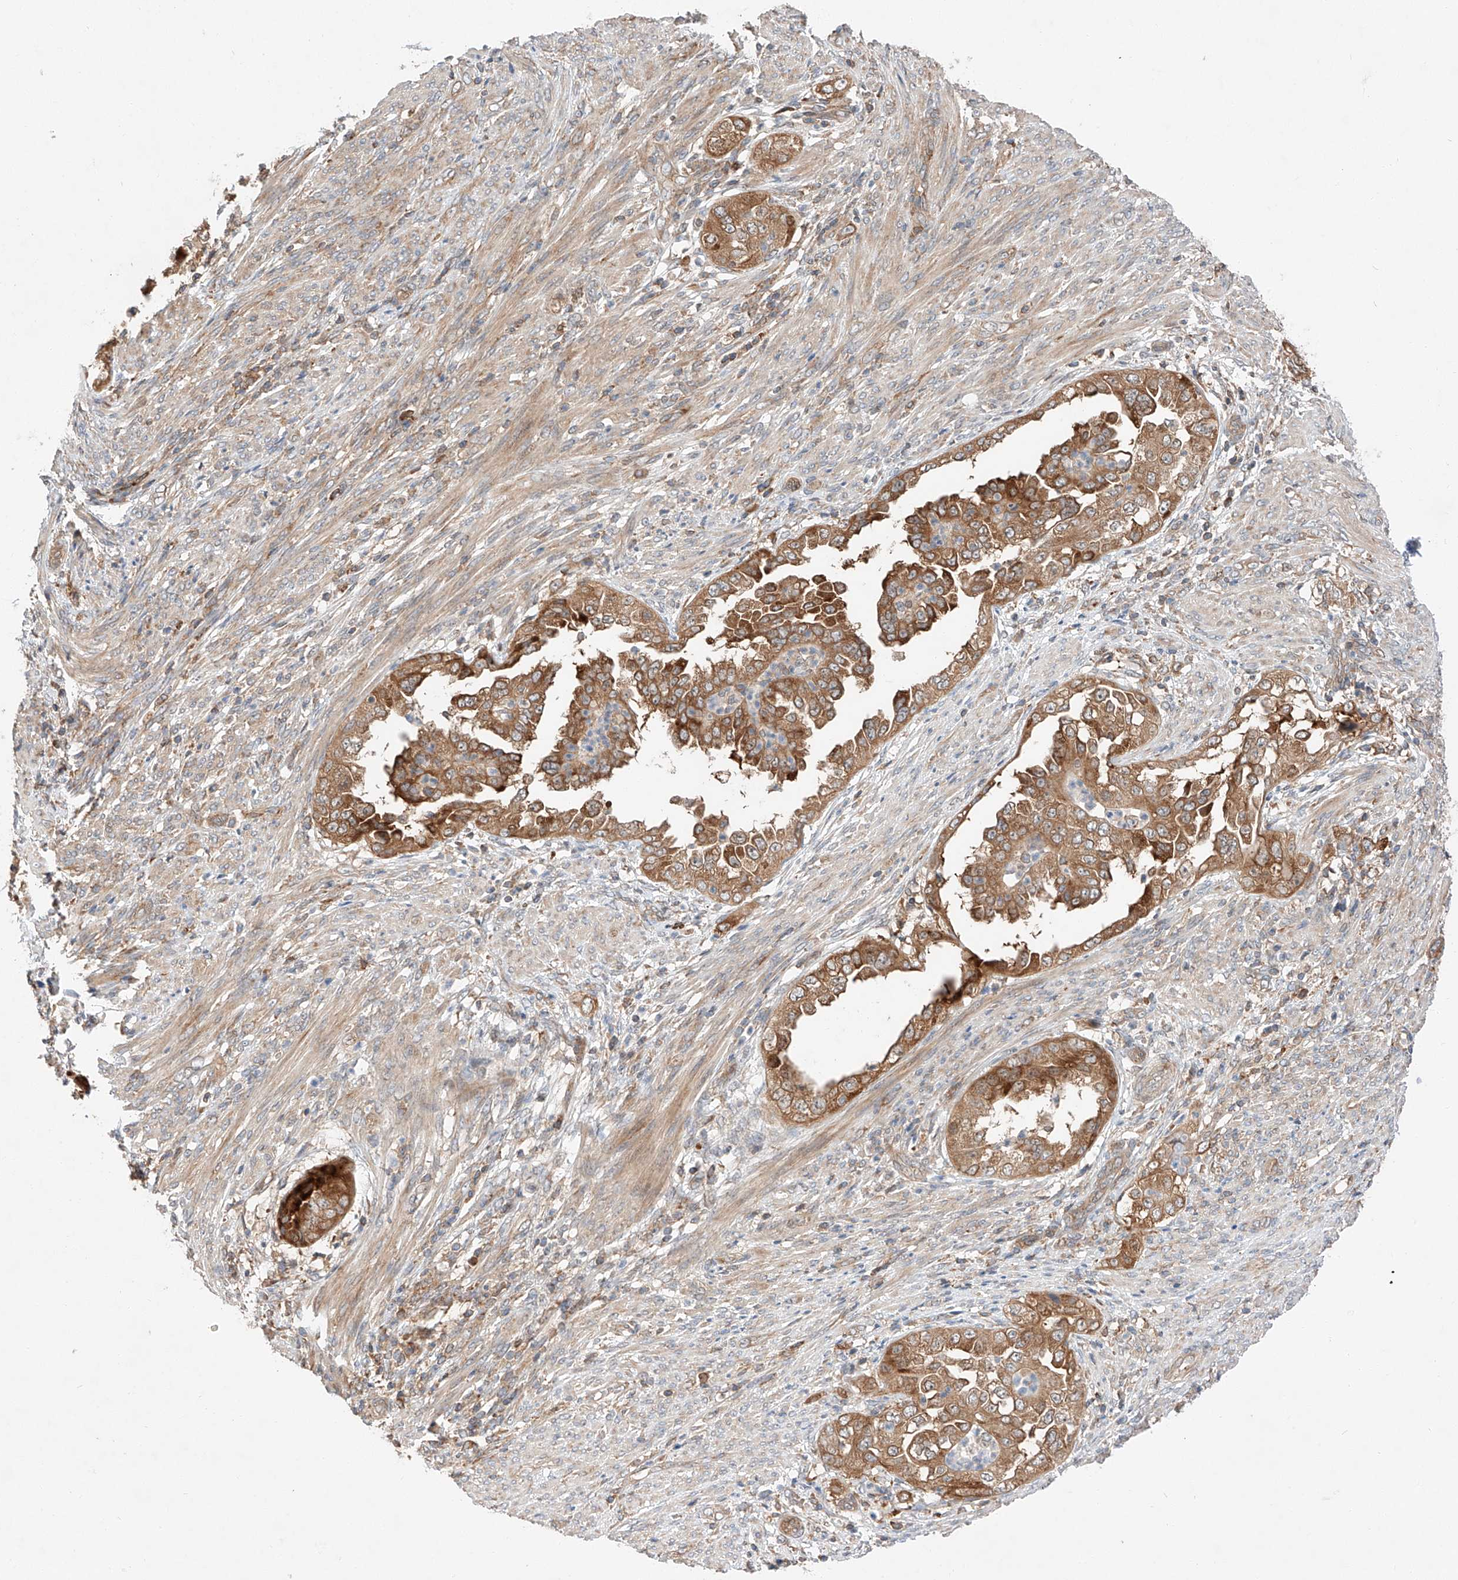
{"staining": {"intensity": "moderate", "quantity": ">75%", "location": "cytoplasmic/membranous"}, "tissue": "endometrial cancer", "cell_type": "Tumor cells", "image_type": "cancer", "snomed": [{"axis": "morphology", "description": "Adenocarcinoma, NOS"}, {"axis": "topography", "description": "Endometrium"}], "caption": "The immunohistochemical stain highlights moderate cytoplasmic/membranous expression in tumor cells of endometrial adenocarcinoma tissue. (DAB (3,3'-diaminobenzidine) IHC, brown staining for protein, blue staining for nuclei).", "gene": "RUSC1", "patient": {"sex": "female", "age": 85}}